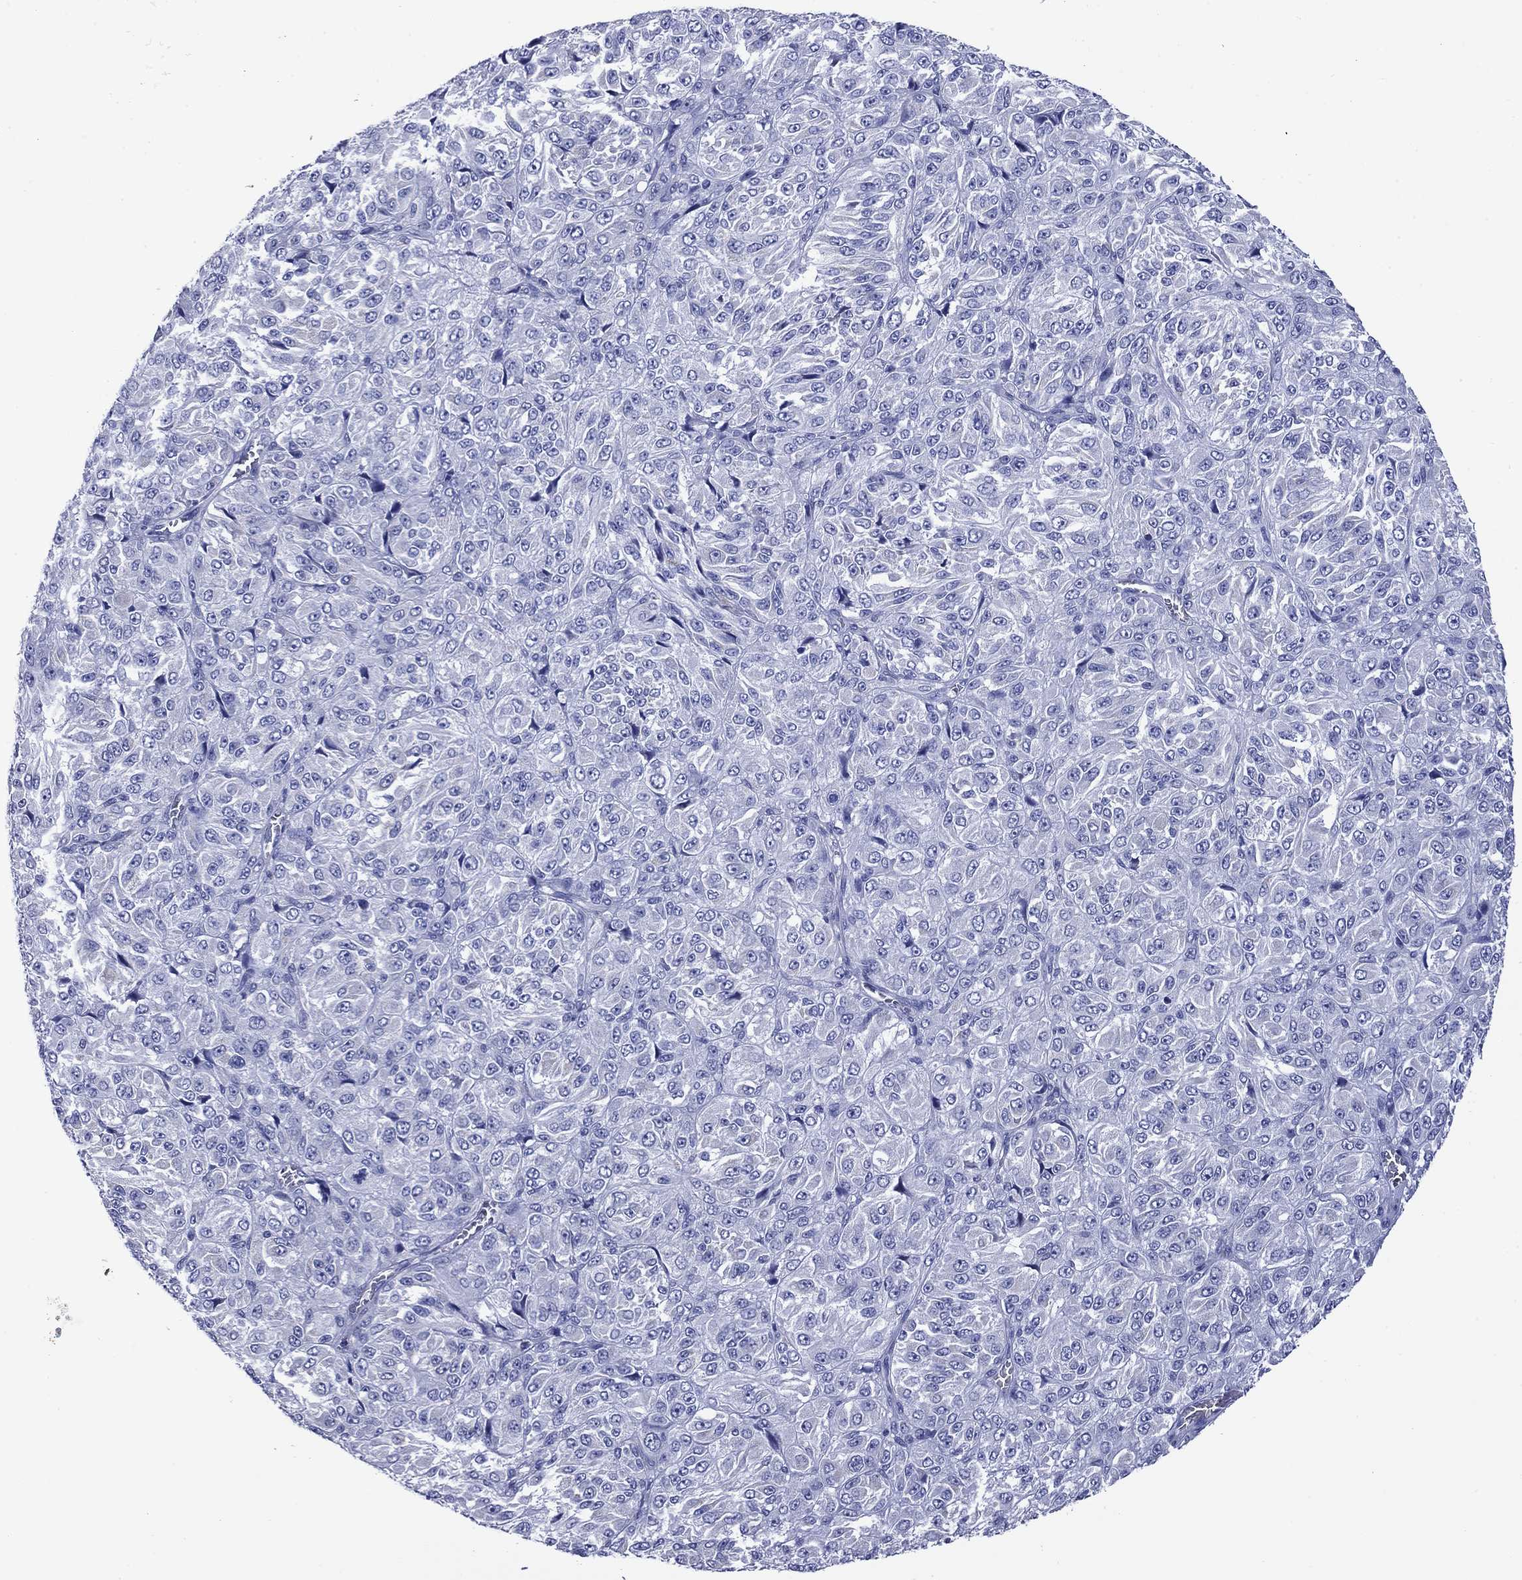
{"staining": {"intensity": "negative", "quantity": "none", "location": "none"}, "tissue": "melanoma", "cell_type": "Tumor cells", "image_type": "cancer", "snomed": [{"axis": "morphology", "description": "Malignant melanoma, Metastatic site"}, {"axis": "topography", "description": "Brain"}], "caption": "Tumor cells are negative for brown protein staining in malignant melanoma (metastatic site).", "gene": "ACADSB", "patient": {"sex": "female", "age": 56}}